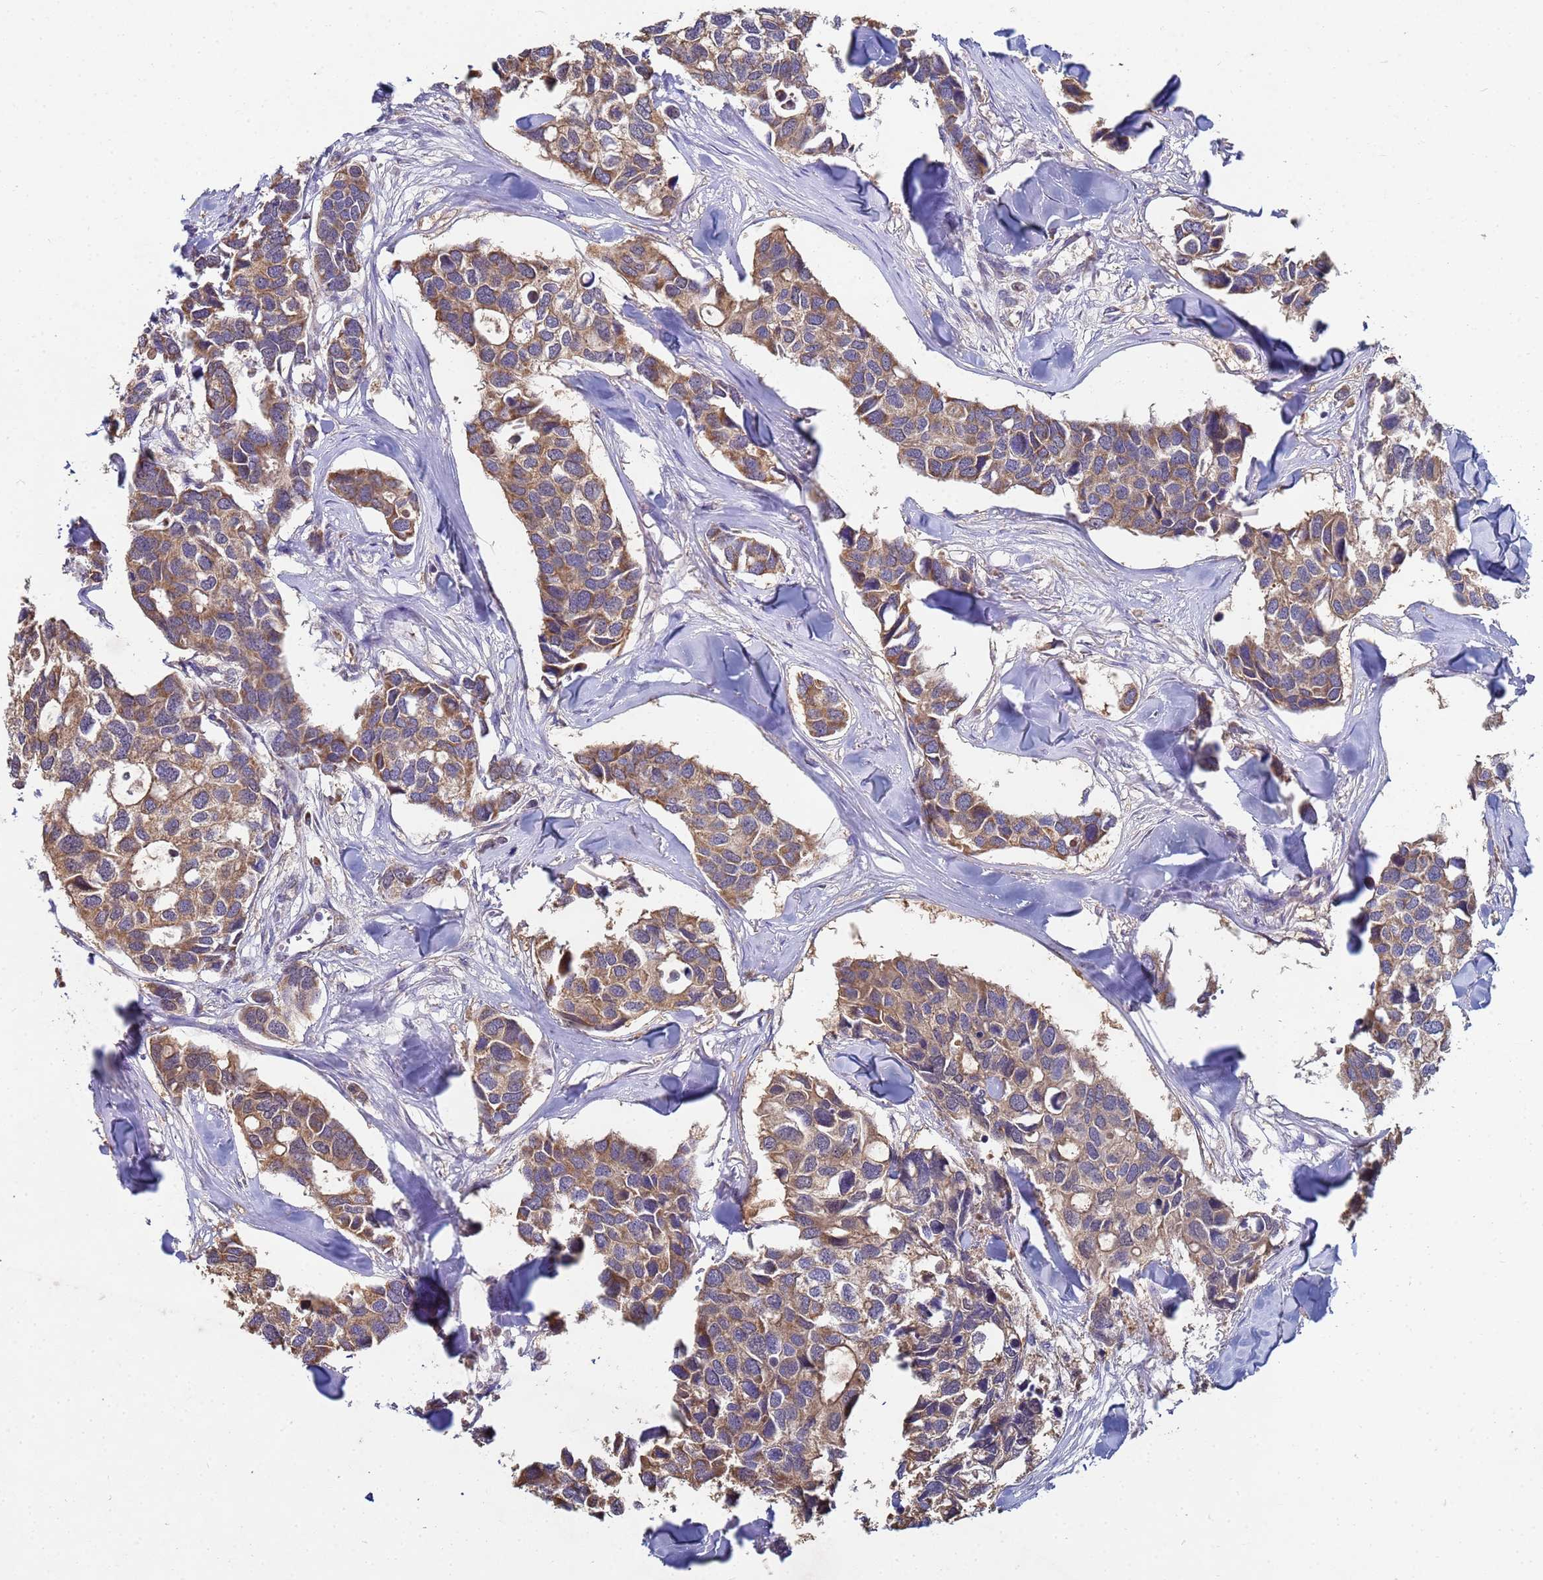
{"staining": {"intensity": "moderate", "quantity": ">75%", "location": "cytoplasmic/membranous"}, "tissue": "breast cancer", "cell_type": "Tumor cells", "image_type": "cancer", "snomed": [{"axis": "morphology", "description": "Duct carcinoma"}, {"axis": "topography", "description": "Breast"}], "caption": "An immunohistochemistry image of tumor tissue is shown. Protein staining in brown shows moderate cytoplasmic/membranous positivity in breast cancer within tumor cells. (DAB IHC with brightfield microscopy, high magnification).", "gene": "C5orf34", "patient": {"sex": "female", "age": 83}}